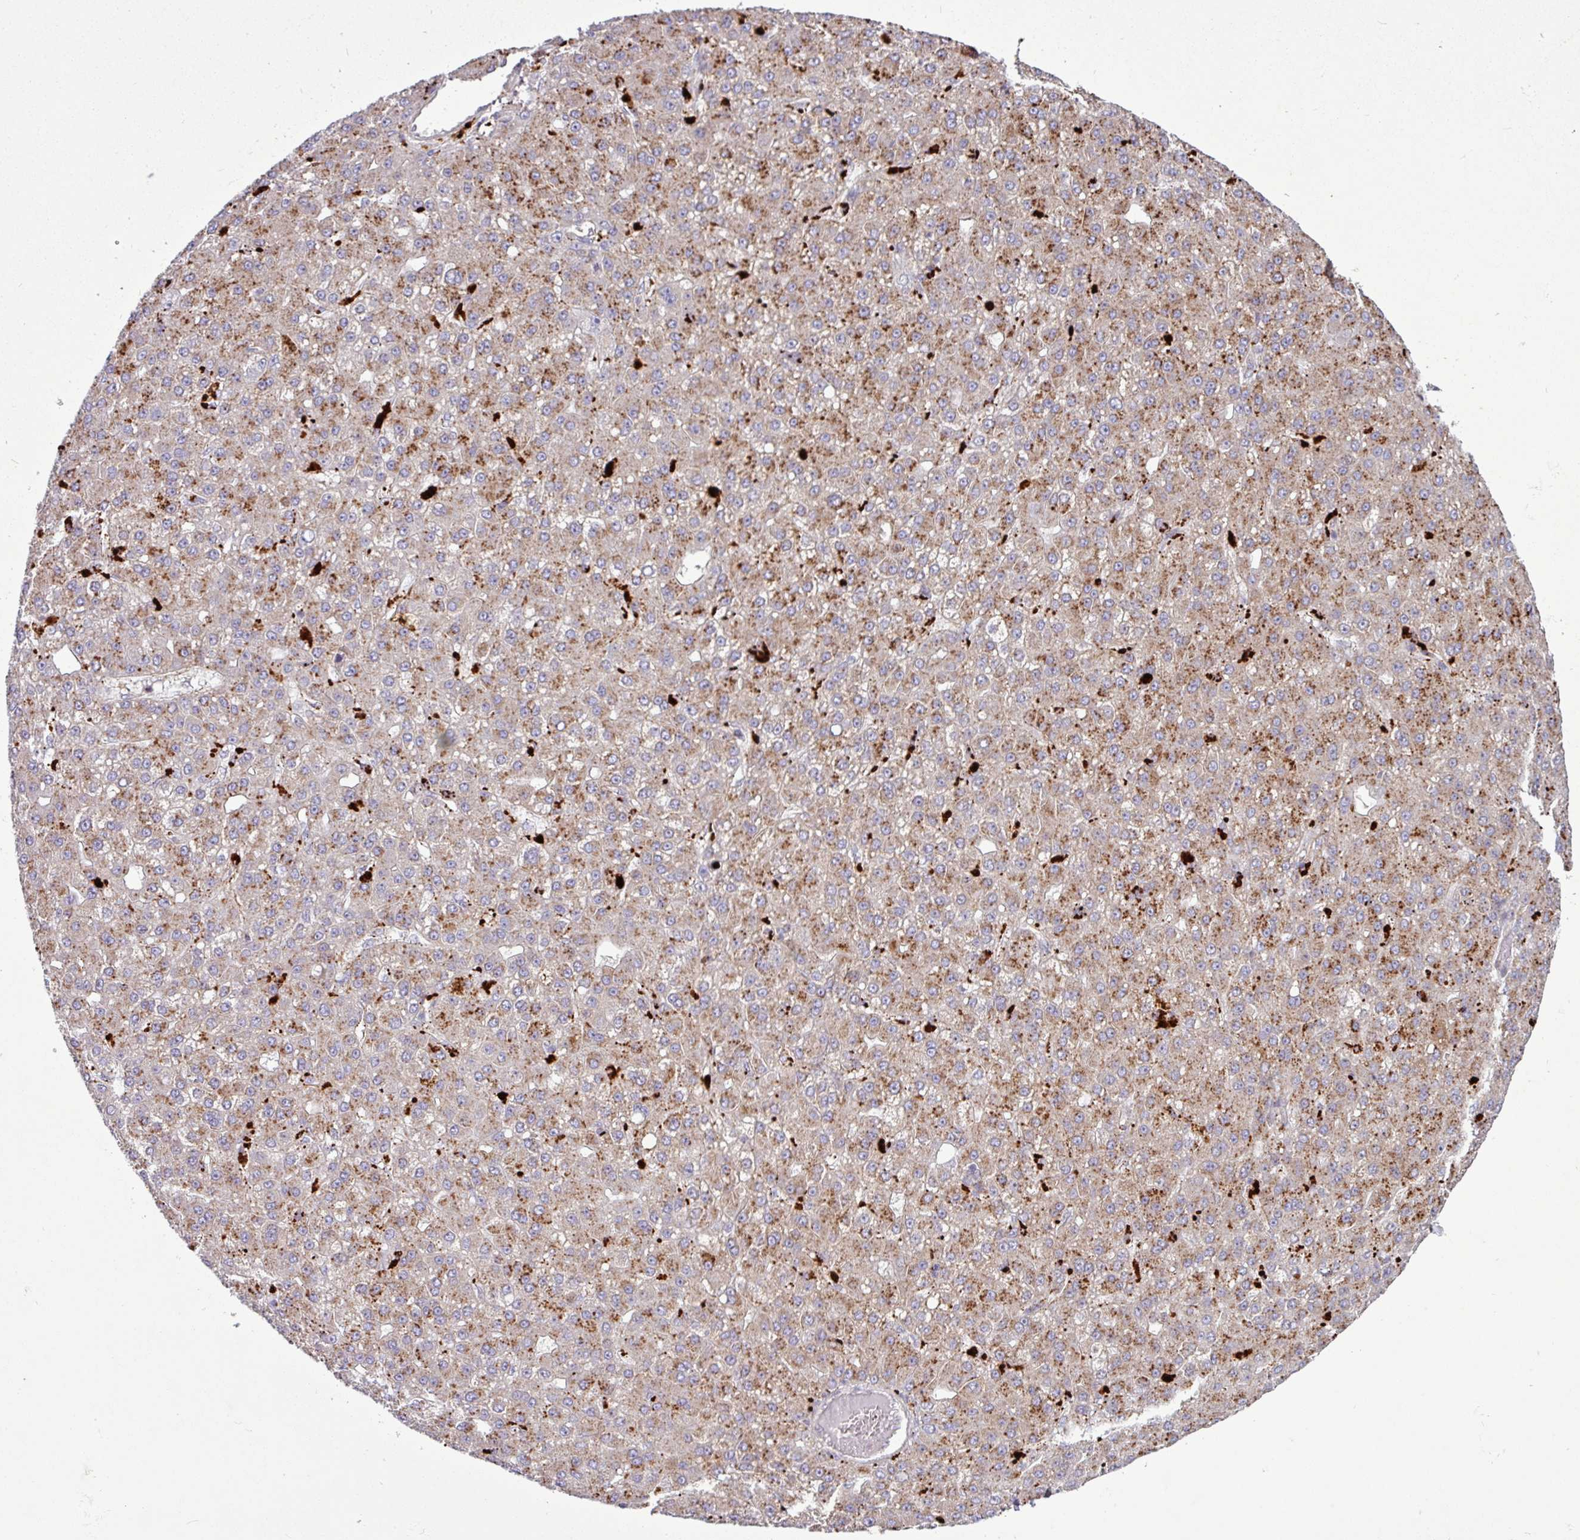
{"staining": {"intensity": "moderate", "quantity": ">75%", "location": "cytoplasmic/membranous"}, "tissue": "liver cancer", "cell_type": "Tumor cells", "image_type": "cancer", "snomed": [{"axis": "morphology", "description": "Carcinoma, Hepatocellular, NOS"}, {"axis": "topography", "description": "Liver"}], "caption": "Brown immunohistochemical staining in human hepatocellular carcinoma (liver) exhibits moderate cytoplasmic/membranous positivity in about >75% of tumor cells.", "gene": "AMIGO2", "patient": {"sex": "male", "age": 67}}